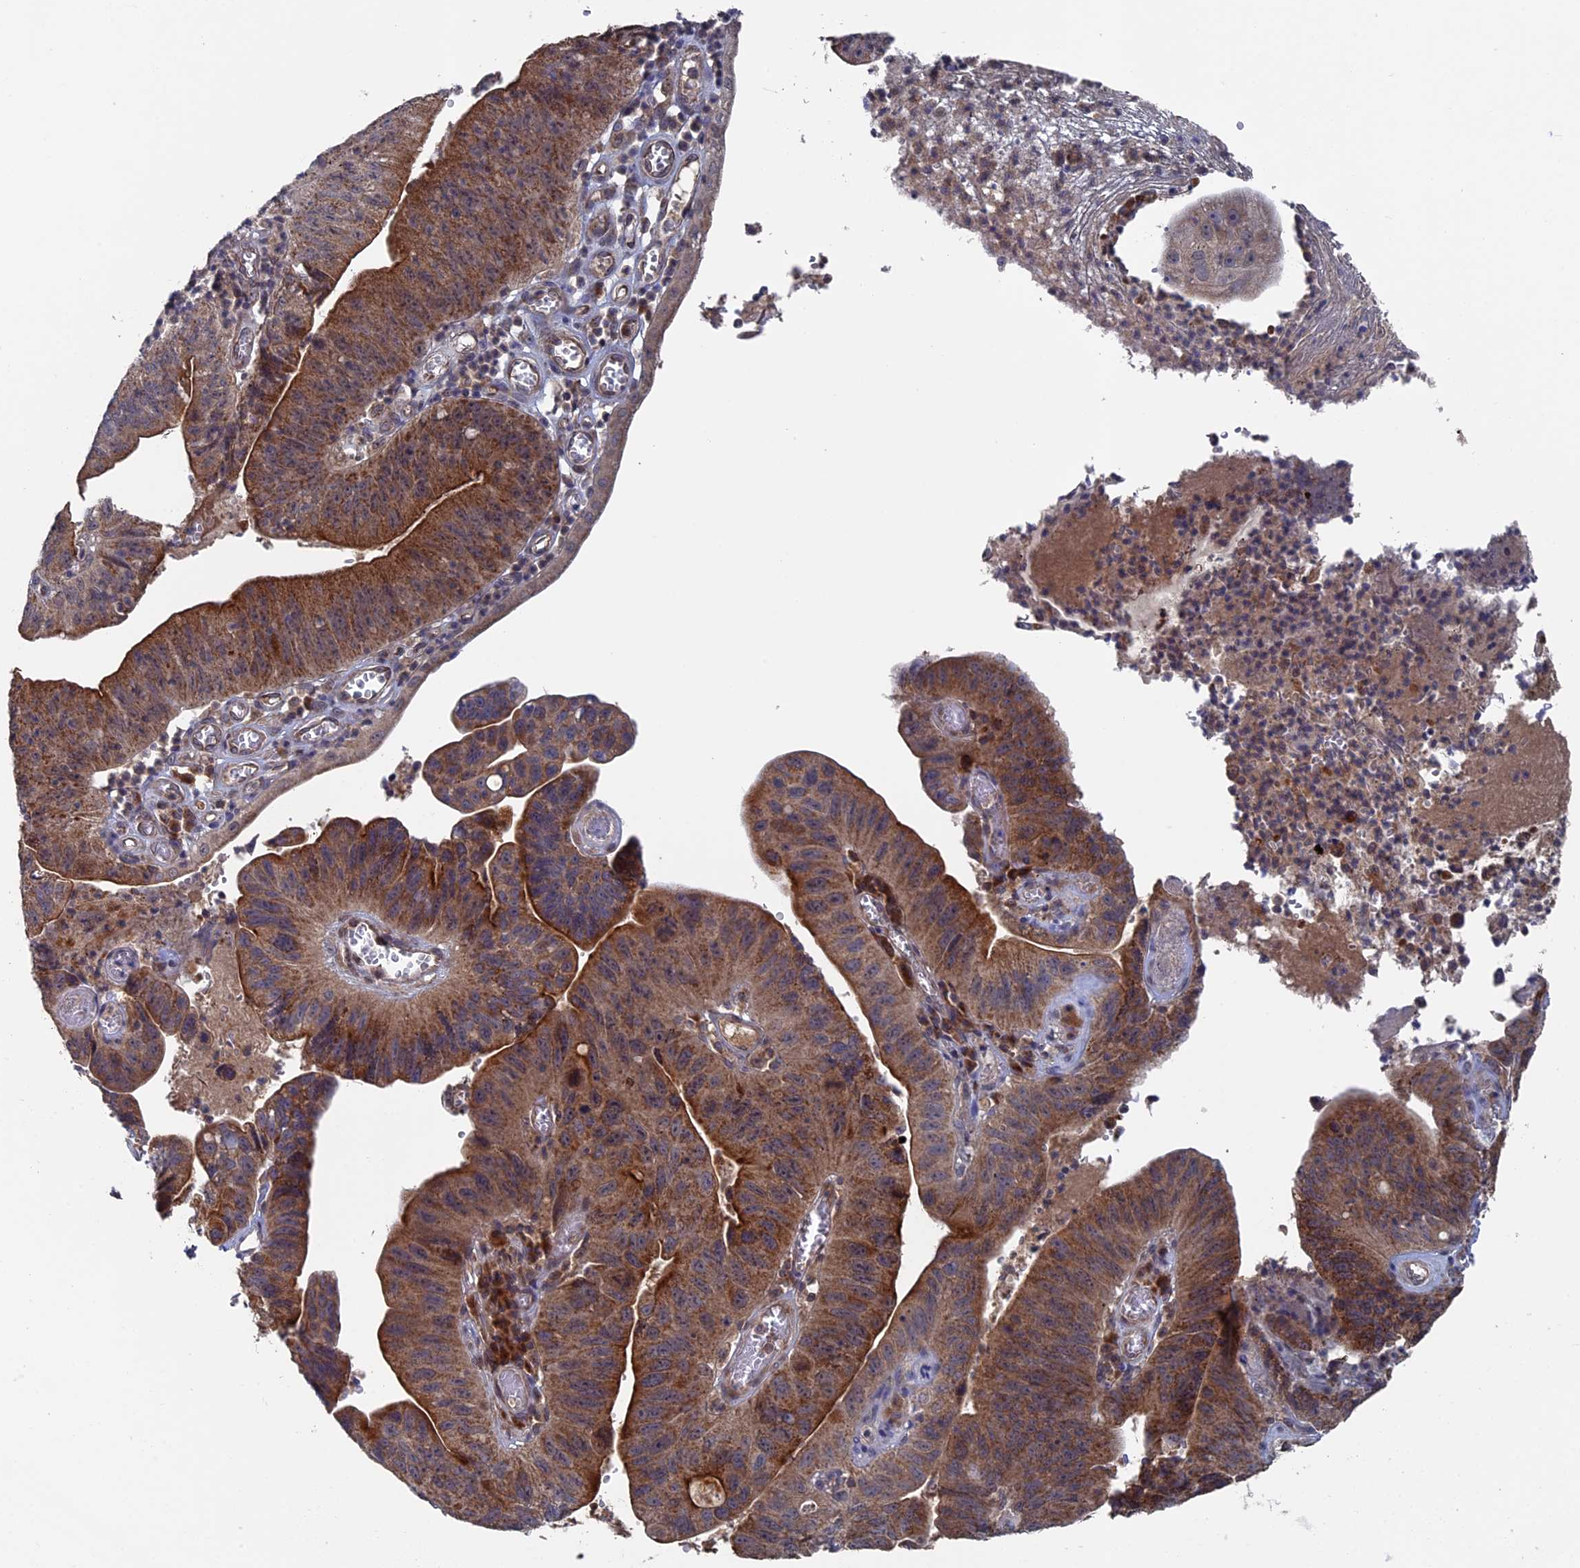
{"staining": {"intensity": "strong", "quantity": ">75%", "location": "cytoplasmic/membranous"}, "tissue": "stomach cancer", "cell_type": "Tumor cells", "image_type": "cancer", "snomed": [{"axis": "morphology", "description": "Adenocarcinoma, NOS"}, {"axis": "topography", "description": "Stomach"}], "caption": "Protein analysis of stomach cancer tissue displays strong cytoplasmic/membranous staining in approximately >75% of tumor cells.", "gene": "RAB15", "patient": {"sex": "male", "age": 59}}